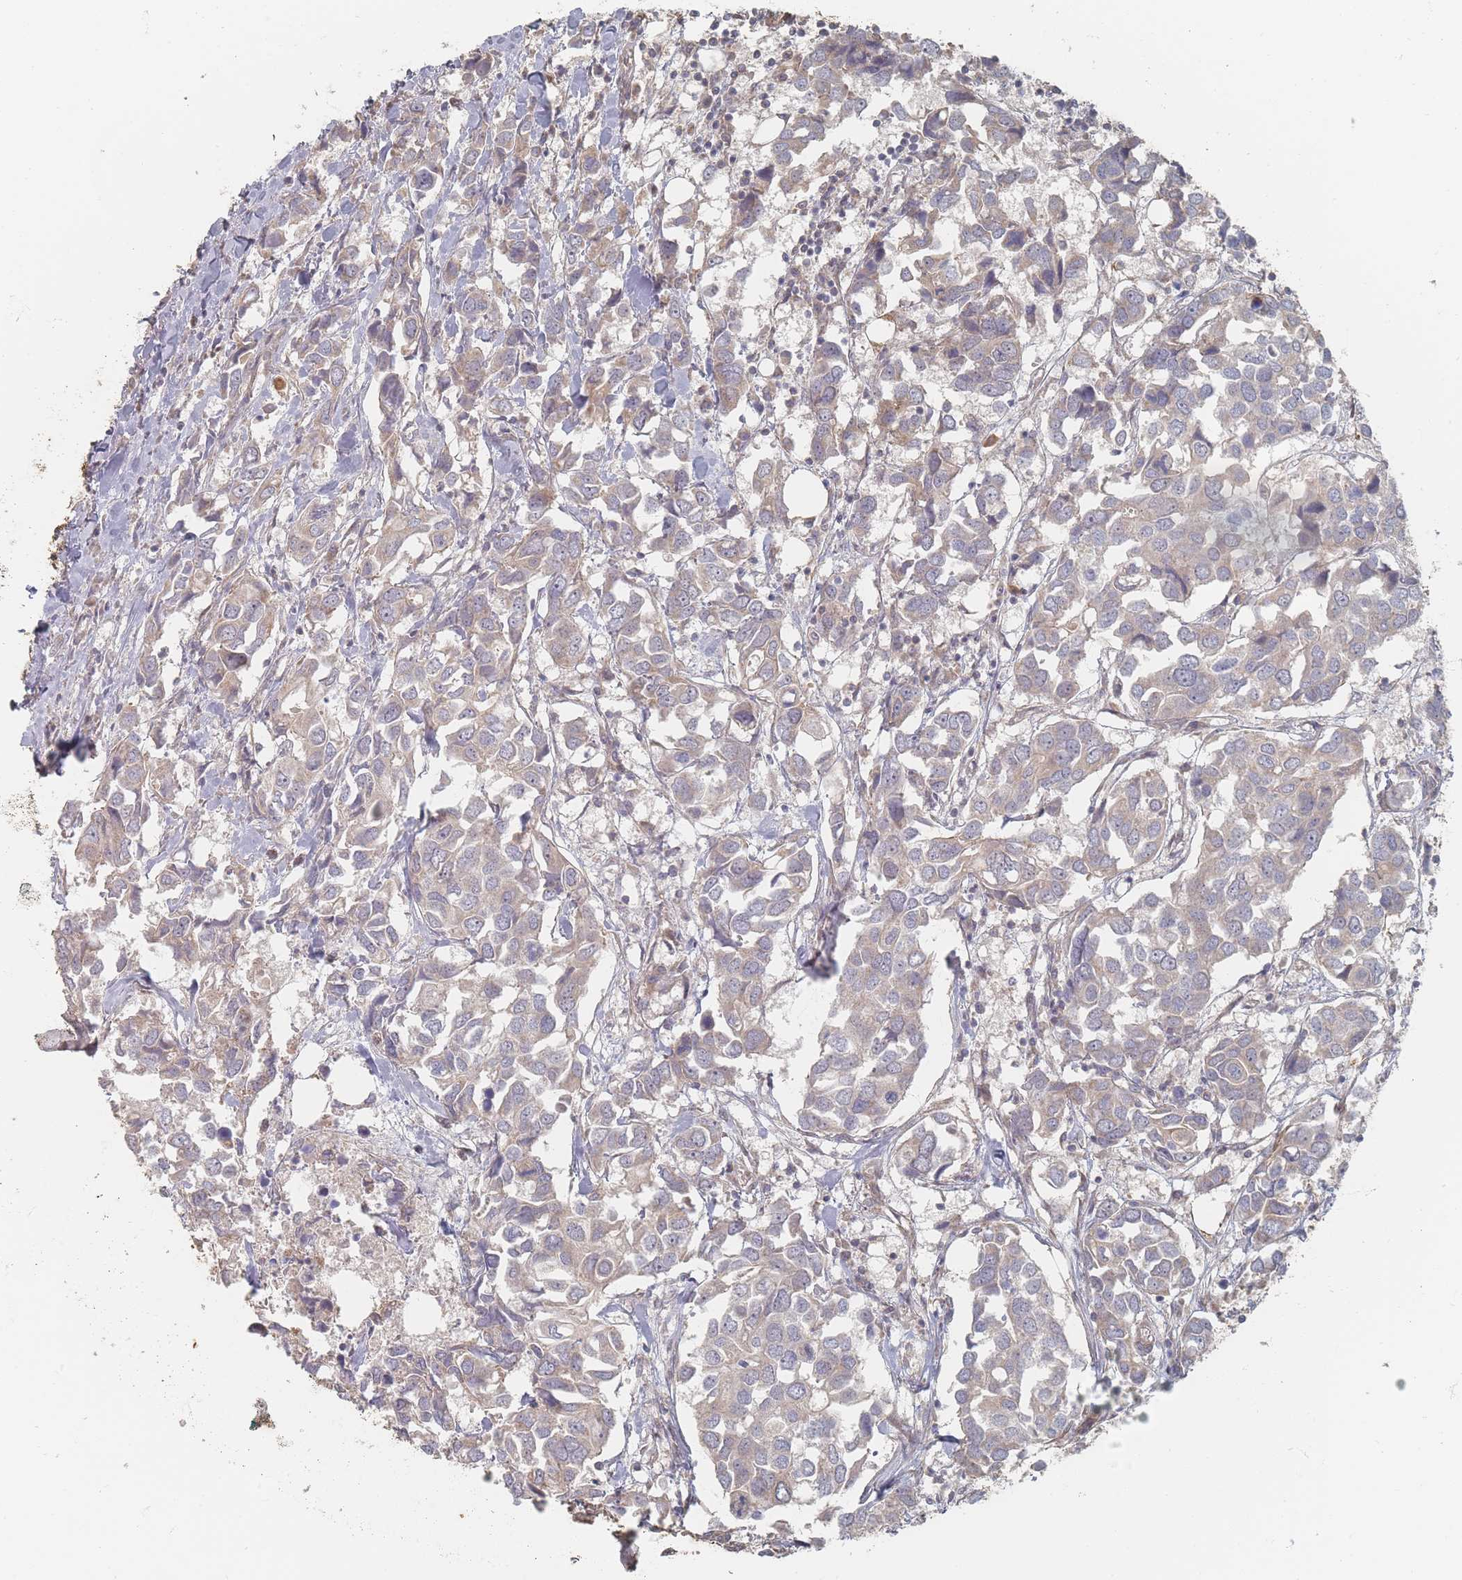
{"staining": {"intensity": "negative", "quantity": "none", "location": "none"}, "tissue": "breast cancer", "cell_type": "Tumor cells", "image_type": "cancer", "snomed": [{"axis": "morphology", "description": "Duct carcinoma"}, {"axis": "topography", "description": "Breast"}], "caption": "There is no significant staining in tumor cells of breast cancer. (Immunohistochemistry (ihc), brightfield microscopy, high magnification).", "gene": "GLE1", "patient": {"sex": "female", "age": 83}}